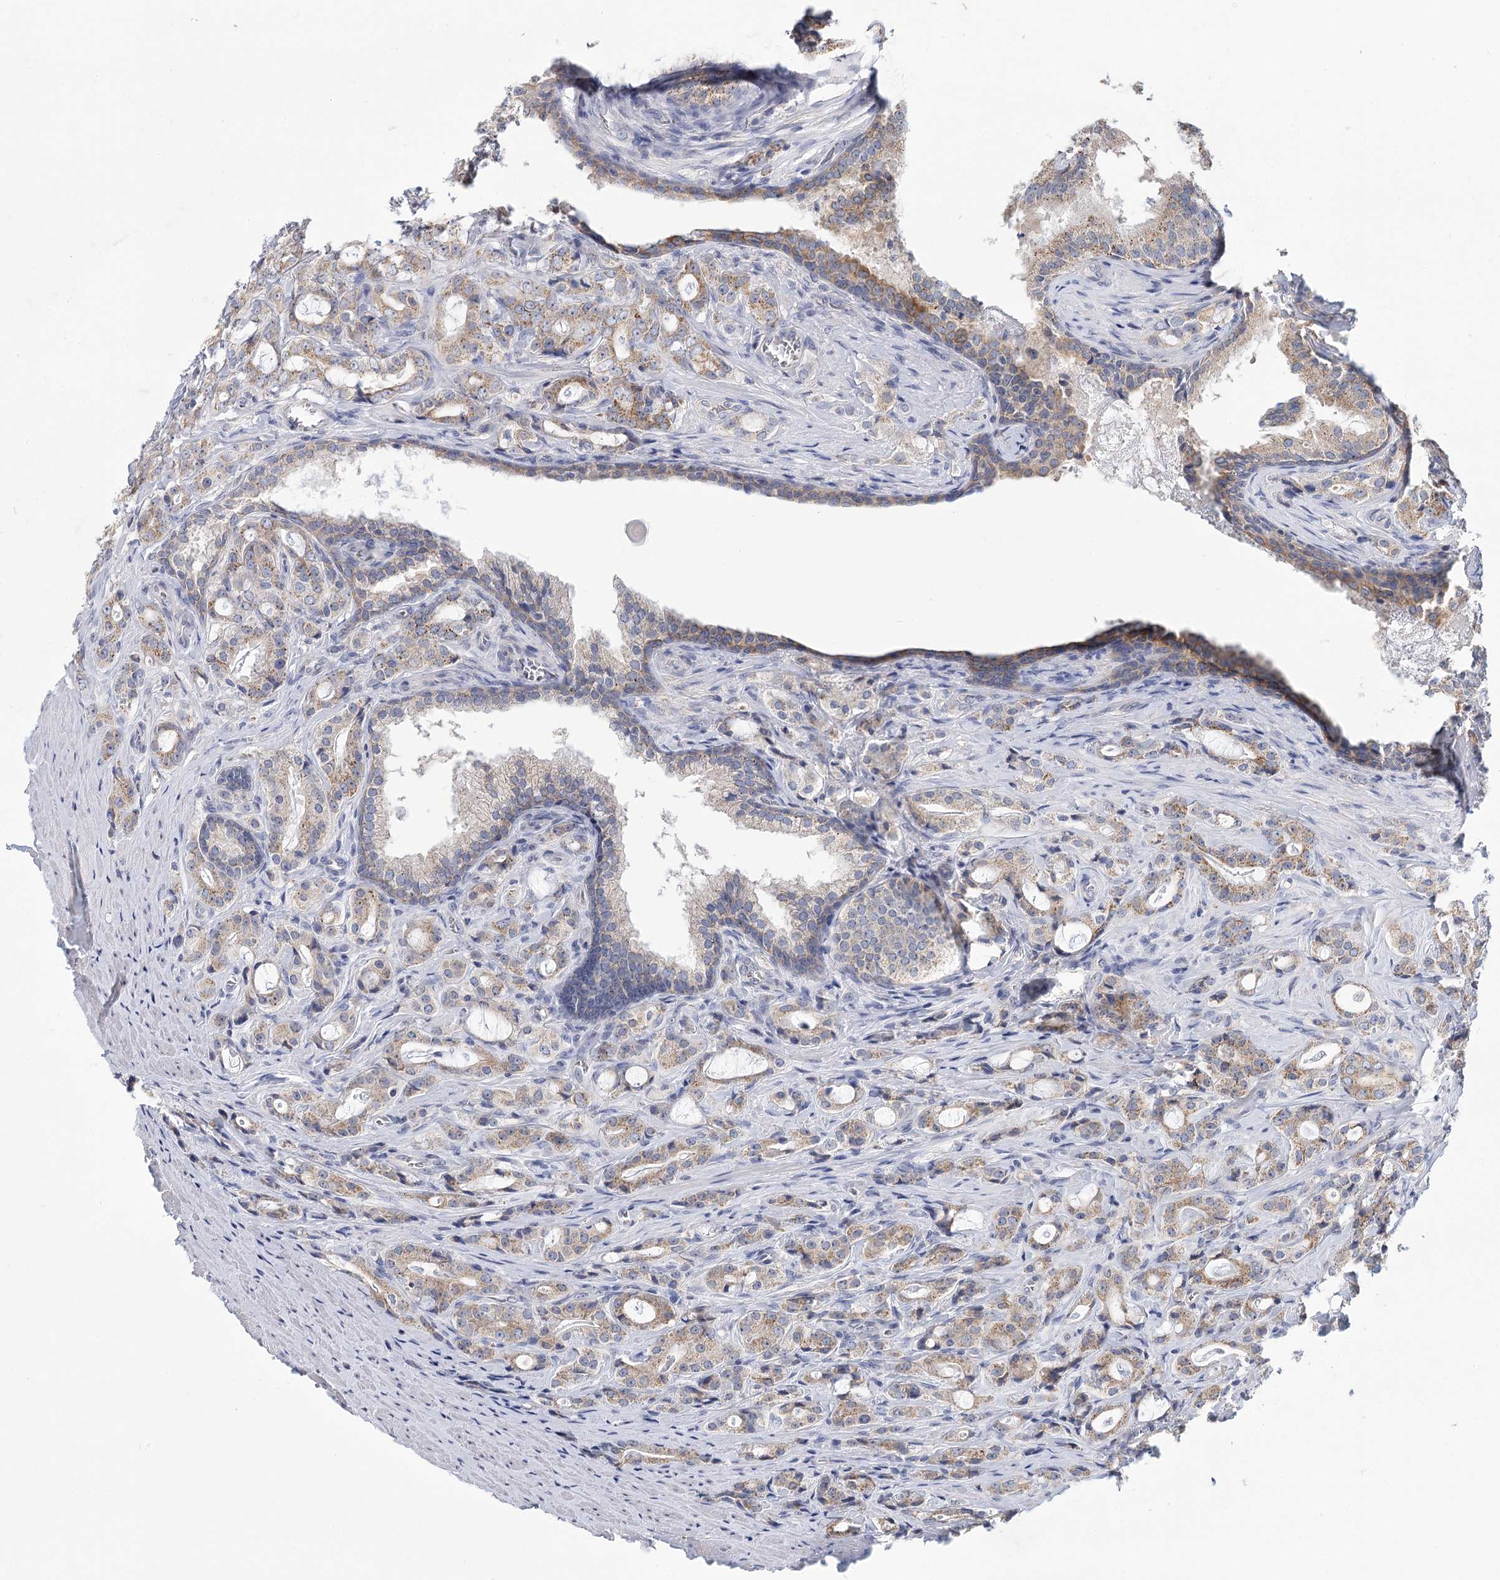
{"staining": {"intensity": "weak", "quantity": ">75%", "location": "cytoplasmic/membranous"}, "tissue": "prostate cancer", "cell_type": "Tumor cells", "image_type": "cancer", "snomed": [{"axis": "morphology", "description": "Adenocarcinoma, High grade"}, {"axis": "topography", "description": "Prostate"}], "caption": "A high-resolution histopathology image shows immunohistochemistry staining of high-grade adenocarcinoma (prostate), which shows weak cytoplasmic/membranous expression in about >75% of tumor cells.", "gene": "ARHGAP44", "patient": {"sex": "male", "age": 63}}